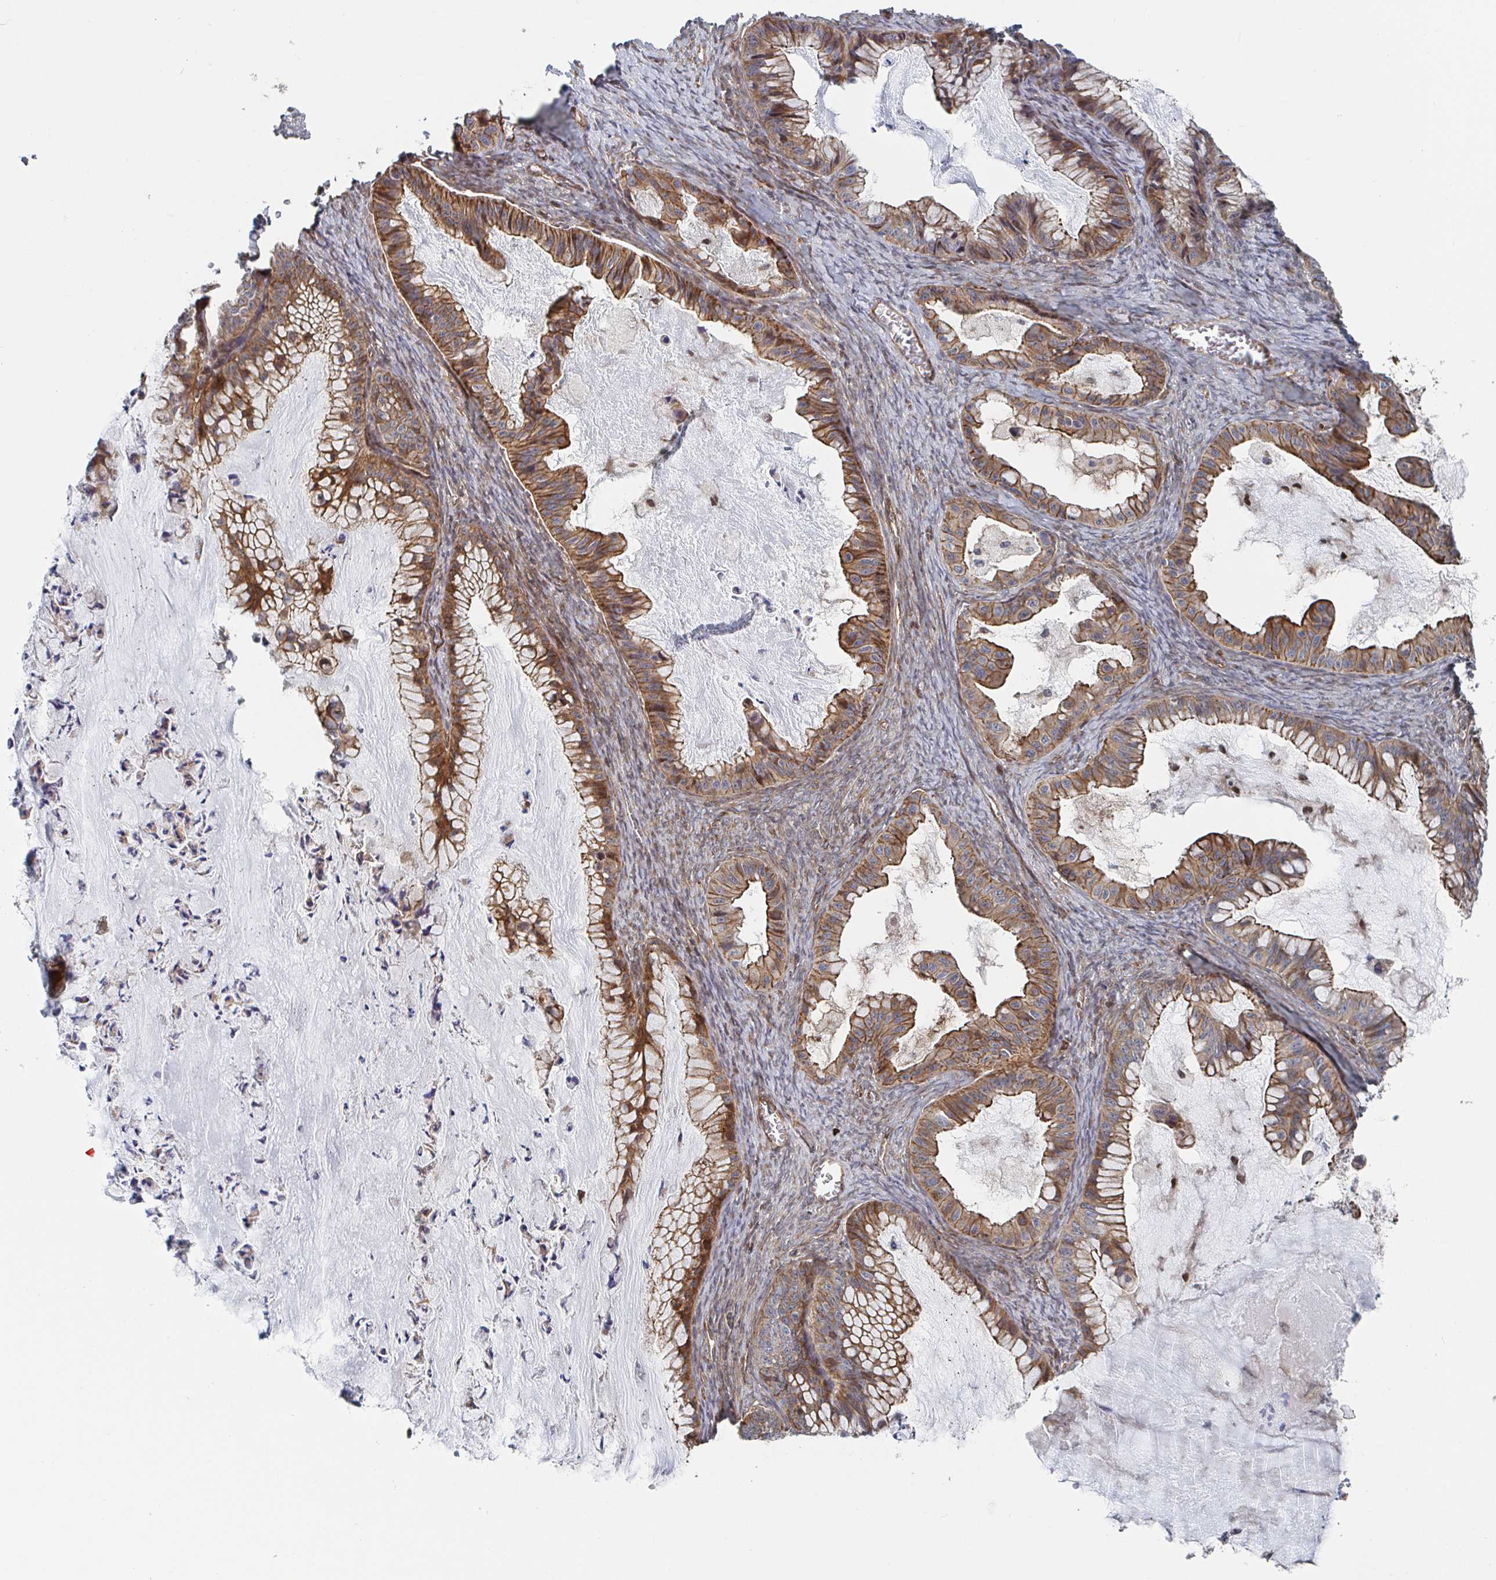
{"staining": {"intensity": "moderate", "quantity": ">75%", "location": "cytoplasmic/membranous,nuclear"}, "tissue": "ovarian cancer", "cell_type": "Tumor cells", "image_type": "cancer", "snomed": [{"axis": "morphology", "description": "Cystadenocarcinoma, mucinous, NOS"}, {"axis": "topography", "description": "Ovary"}], "caption": "High-power microscopy captured an immunohistochemistry (IHC) histopathology image of ovarian cancer (mucinous cystadenocarcinoma), revealing moderate cytoplasmic/membranous and nuclear staining in about >75% of tumor cells. The protein is shown in brown color, while the nuclei are stained blue.", "gene": "DVL3", "patient": {"sex": "female", "age": 72}}